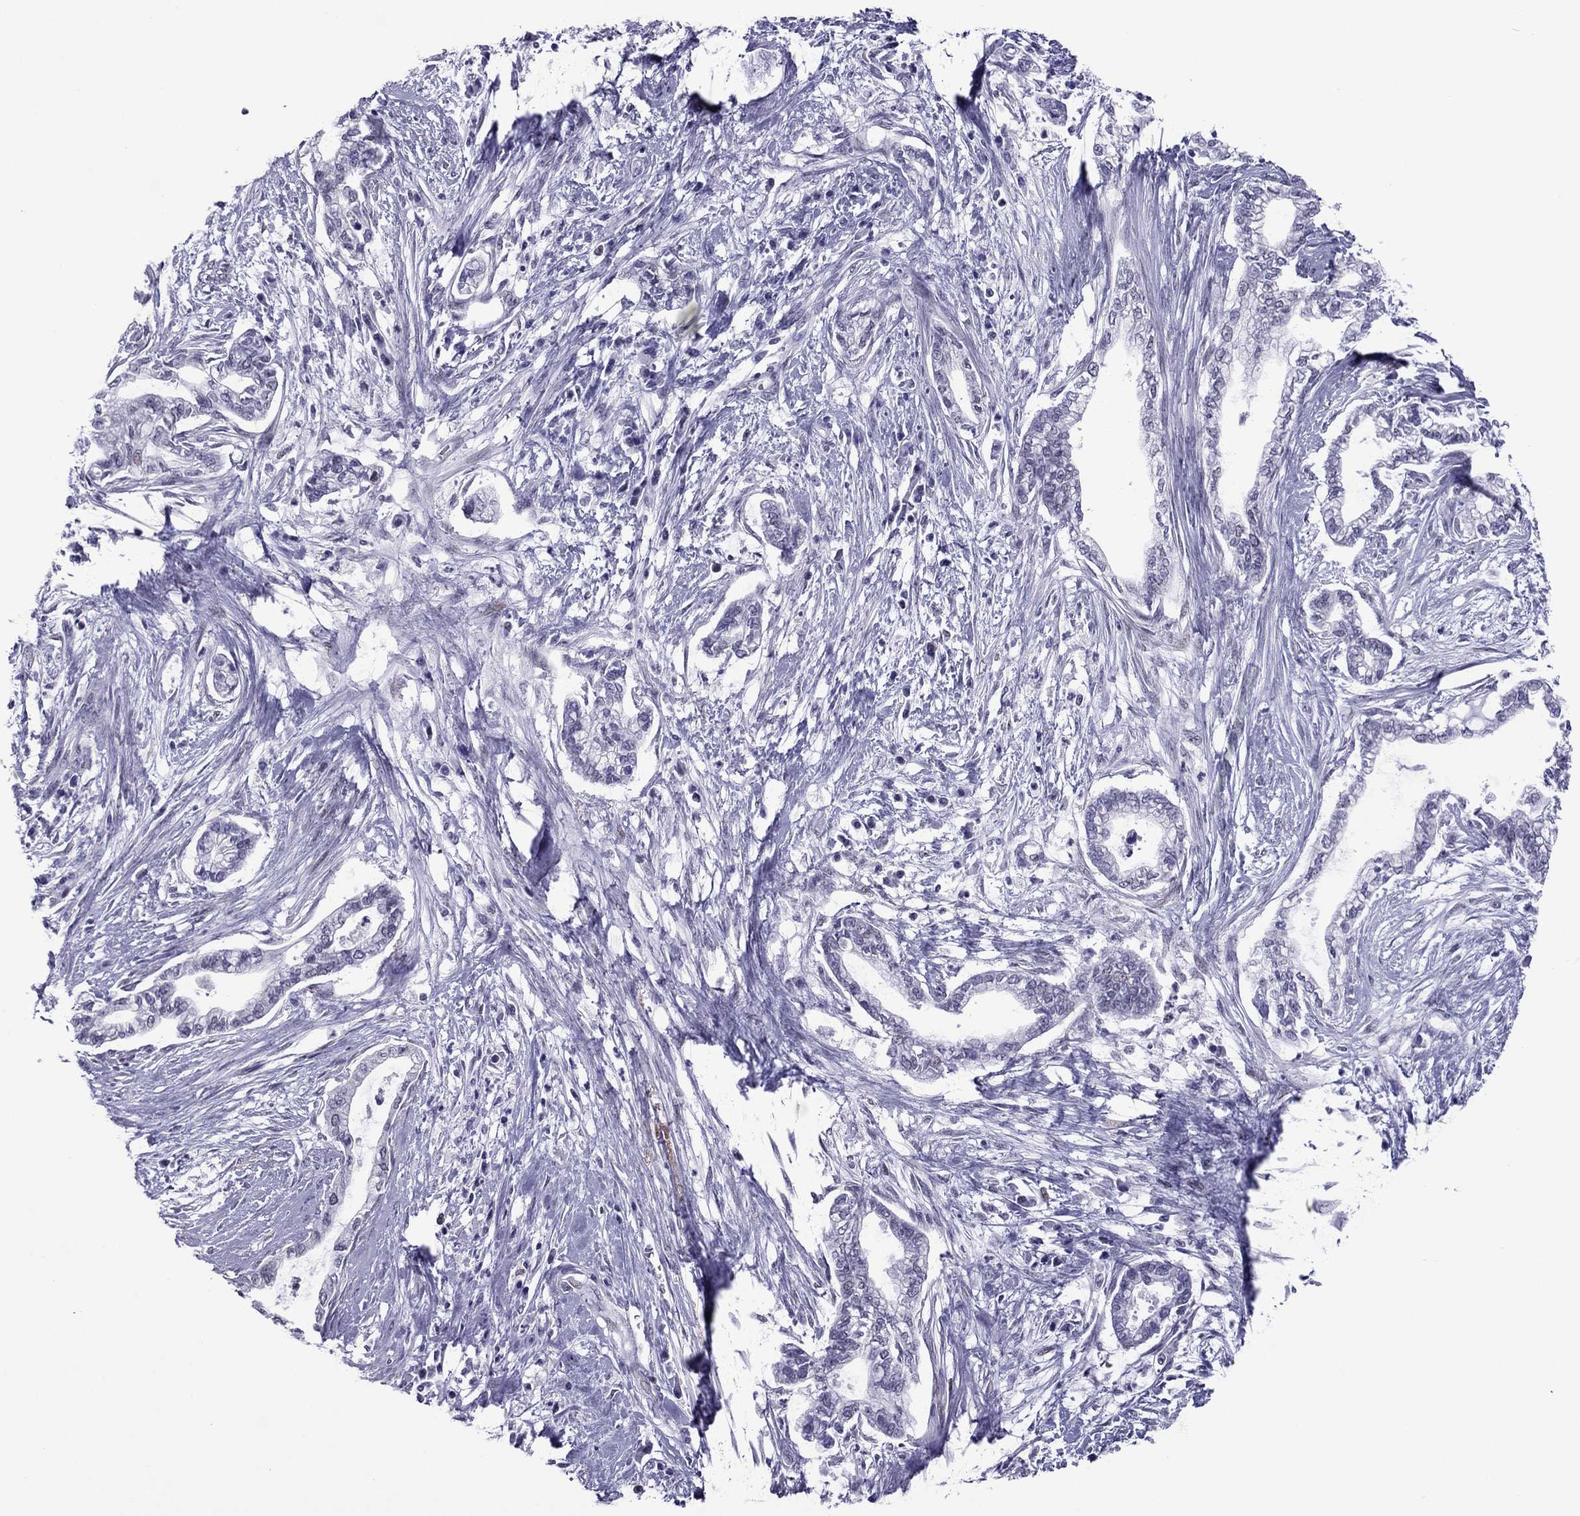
{"staining": {"intensity": "negative", "quantity": "none", "location": "none"}, "tissue": "cervical cancer", "cell_type": "Tumor cells", "image_type": "cancer", "snomed": [{"axis": "morphology", "description": "Adenocarcinoma, NOS"}, {"axis": "topography", "description": "Cervix"}], "caption": "A high-resolution micrograph shows IHC staining of cervical cancer, which shows no significant staining in tumor cells. Nuclei are stained in blue.", "gene": "MYLK3", "patient": {"sex": "female", "age": 62}}